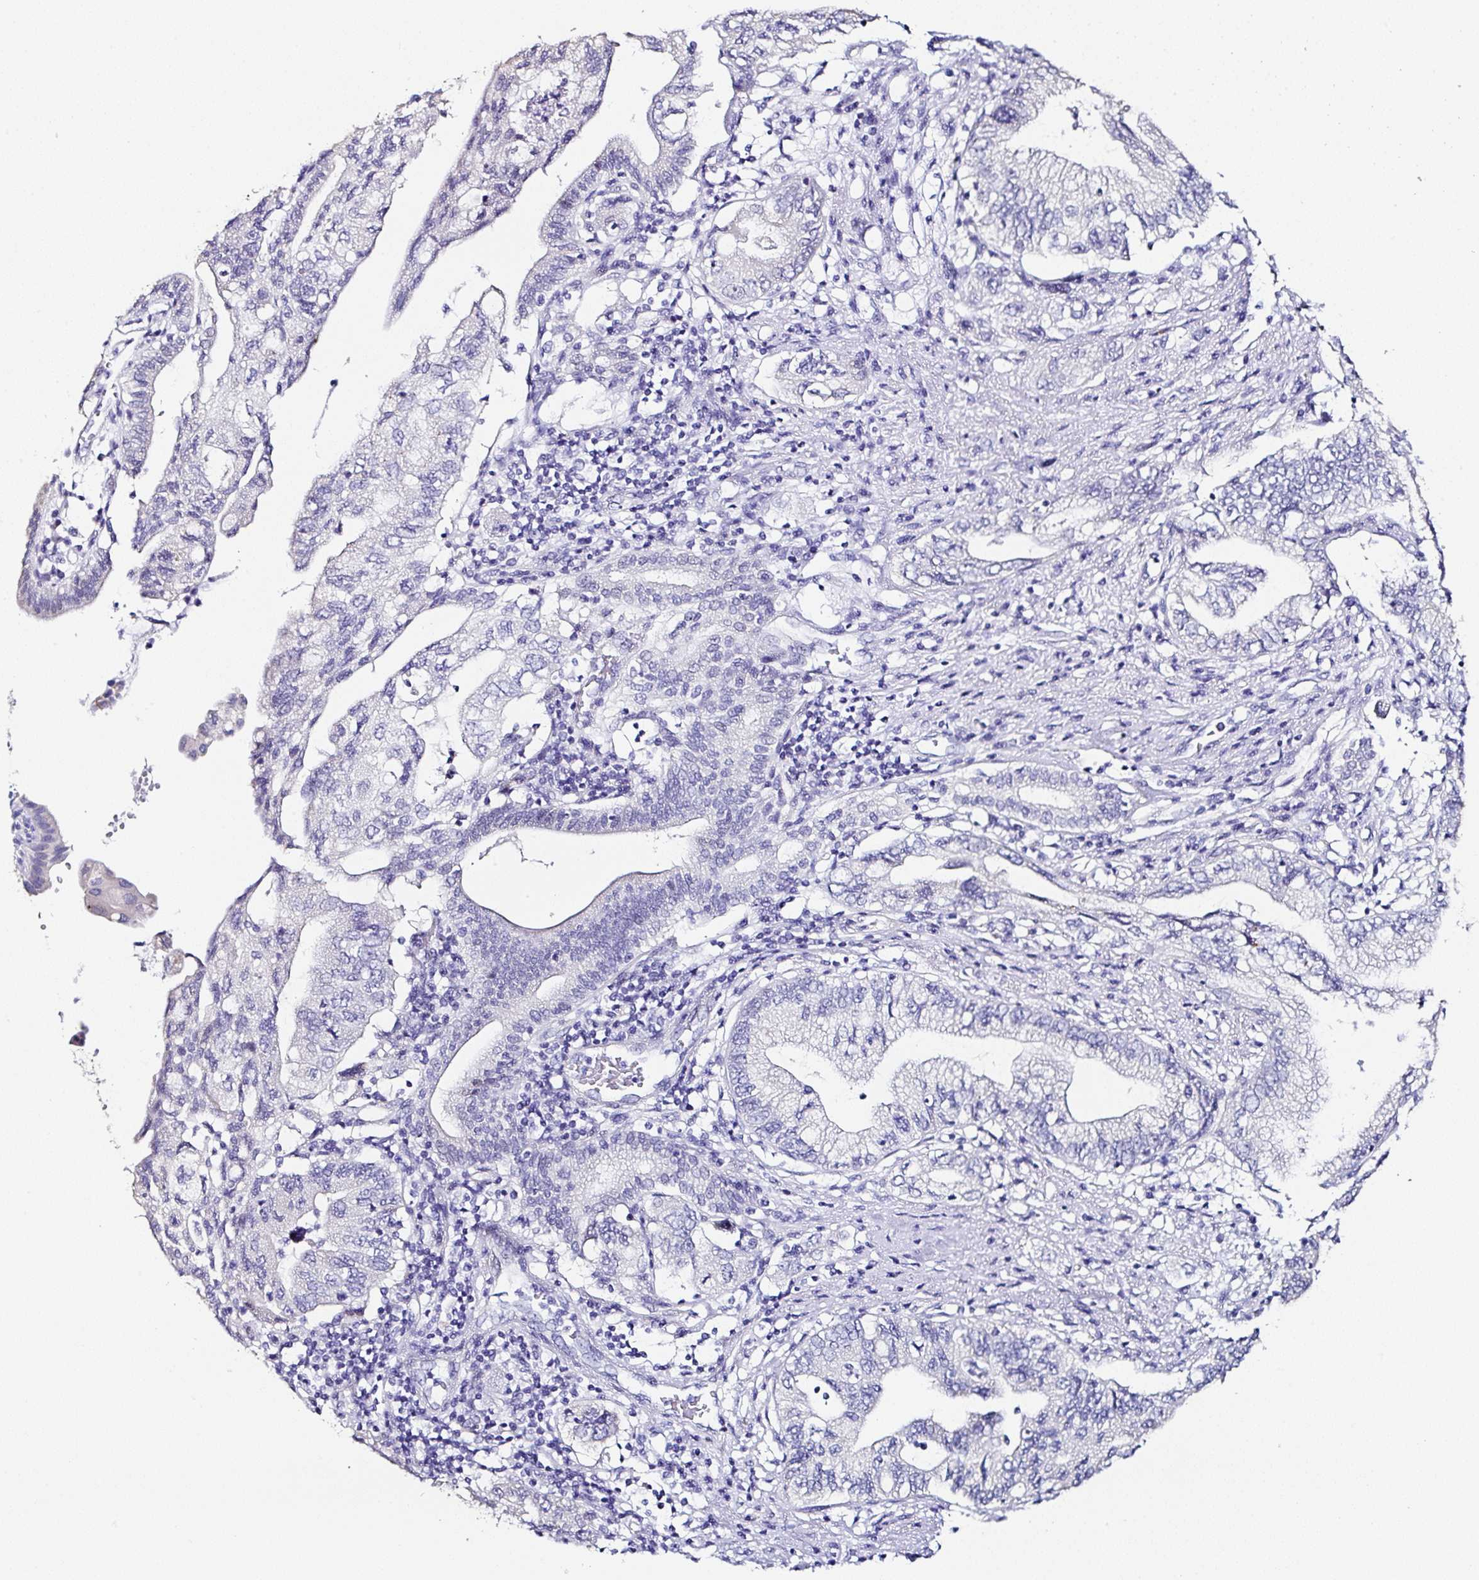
{"staining": {"intensity": "negative", "quantity": "none", "location": "none"}, "tissue": "pancreatic cancer", "cell_type": "Tumor cells", "image_type": "cancer", "snomed": [{"axis": "morphology", "description": "Adenocarcinoma, NOS"}, {"axis": "topography", "description": "Pancreas"}], "caption": "Immunohistochemistry (IHC) image of neoplastic tissue: pancreatic adenocarcinoma stained with DAB demonstrates no significant protein expression in tumor cells.", "gene": "TMPRSS11E", "patient": {"sex": "female", "age": 73}}